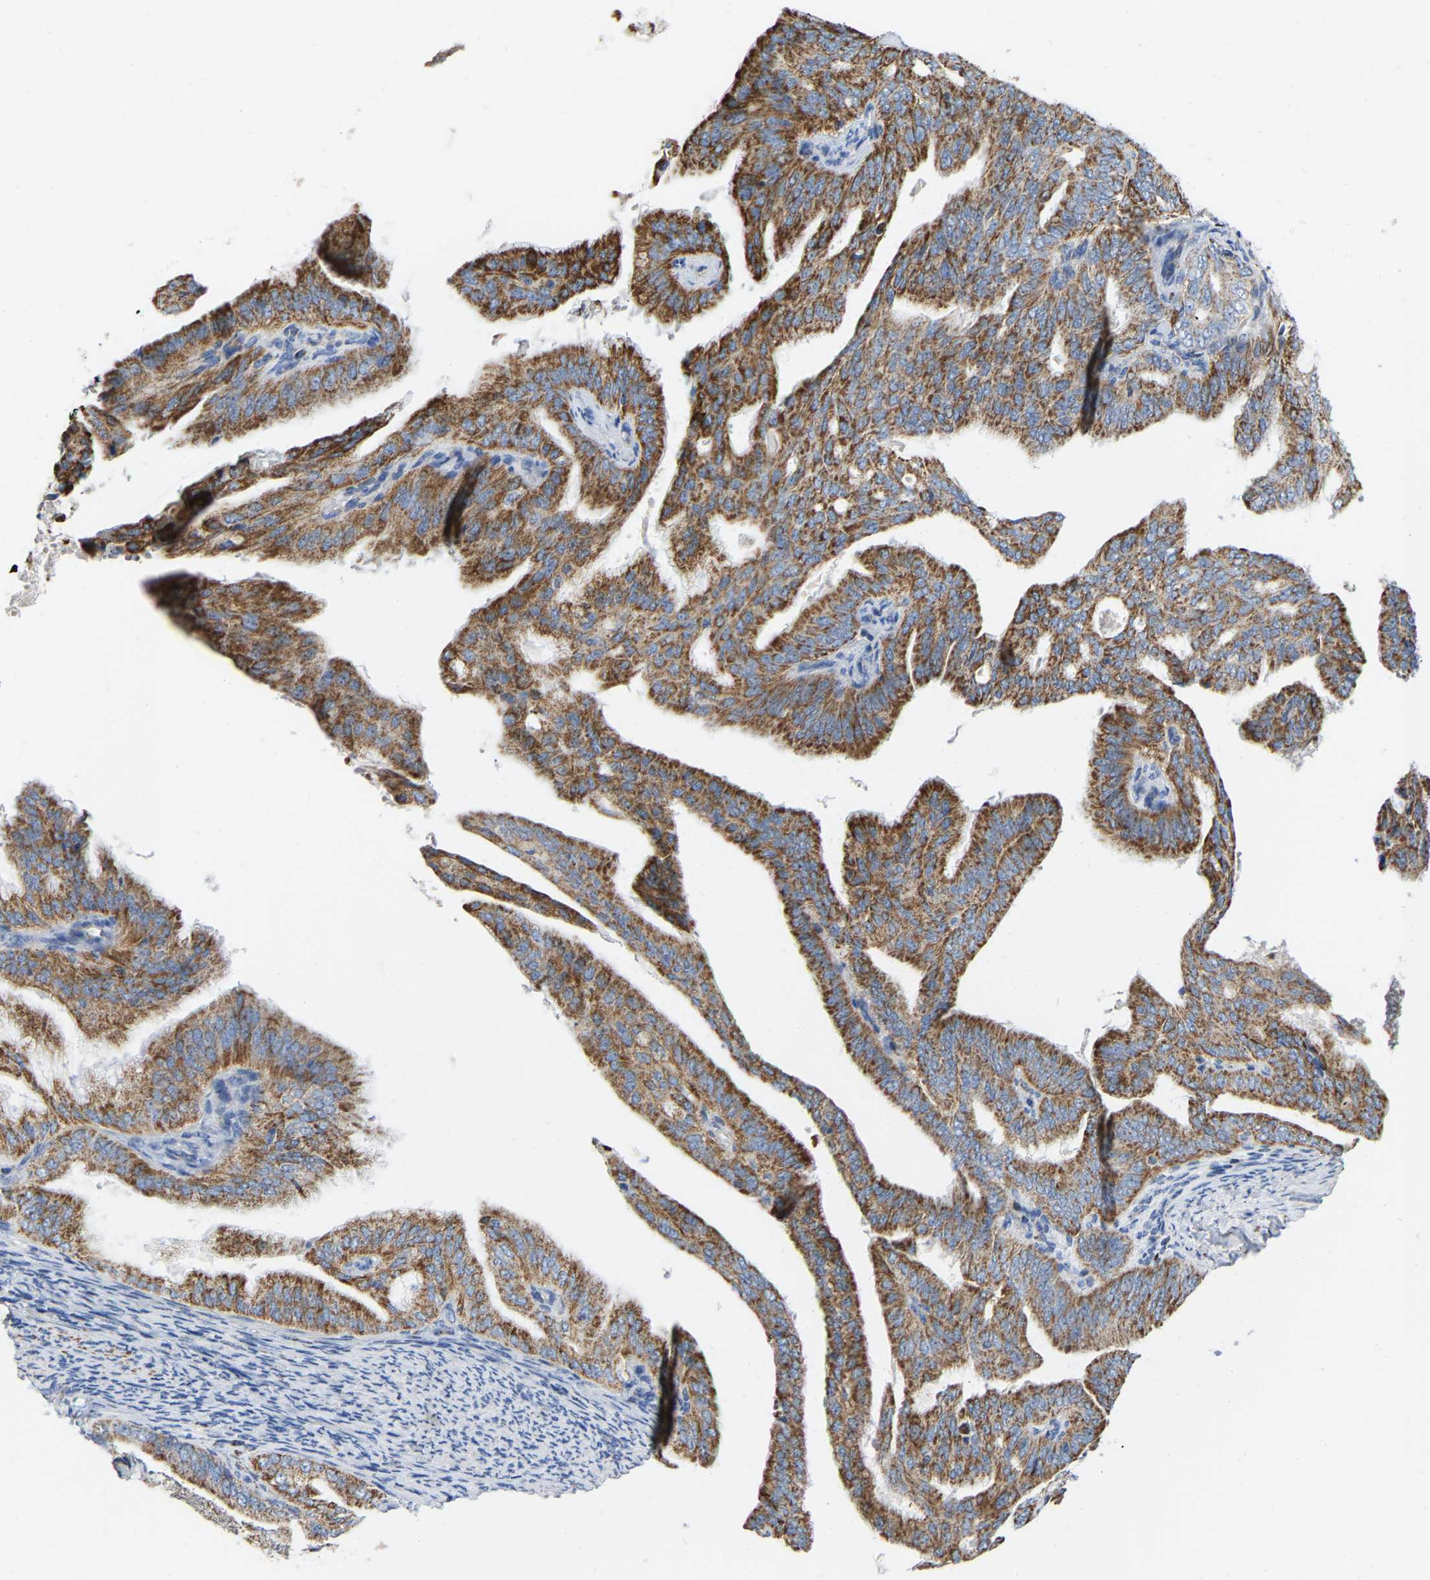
{"staining": {"intensity": "moderate", "quantity": ">75%", "location": "cytoplasmic/membranous"}, "tissue": "endometrial cancer", "cell_type": "Tumor cells", "image_type": "cancer", "snomed": [{"axis": "morphology", "description": "Adenocarcinoma, NOS"}, {"axis": "topography", "description": "Endometrium"}], "caption": "A brown stain shows moderate cytoplasmic/membranous staining of a protein in human adenocarcinoma (endometrial) tumor cells. (Brightfield microscopy of DAB IHC at high magnification).", "gene": "CBLB", "patient": {"sex": "female", "age": 58}}